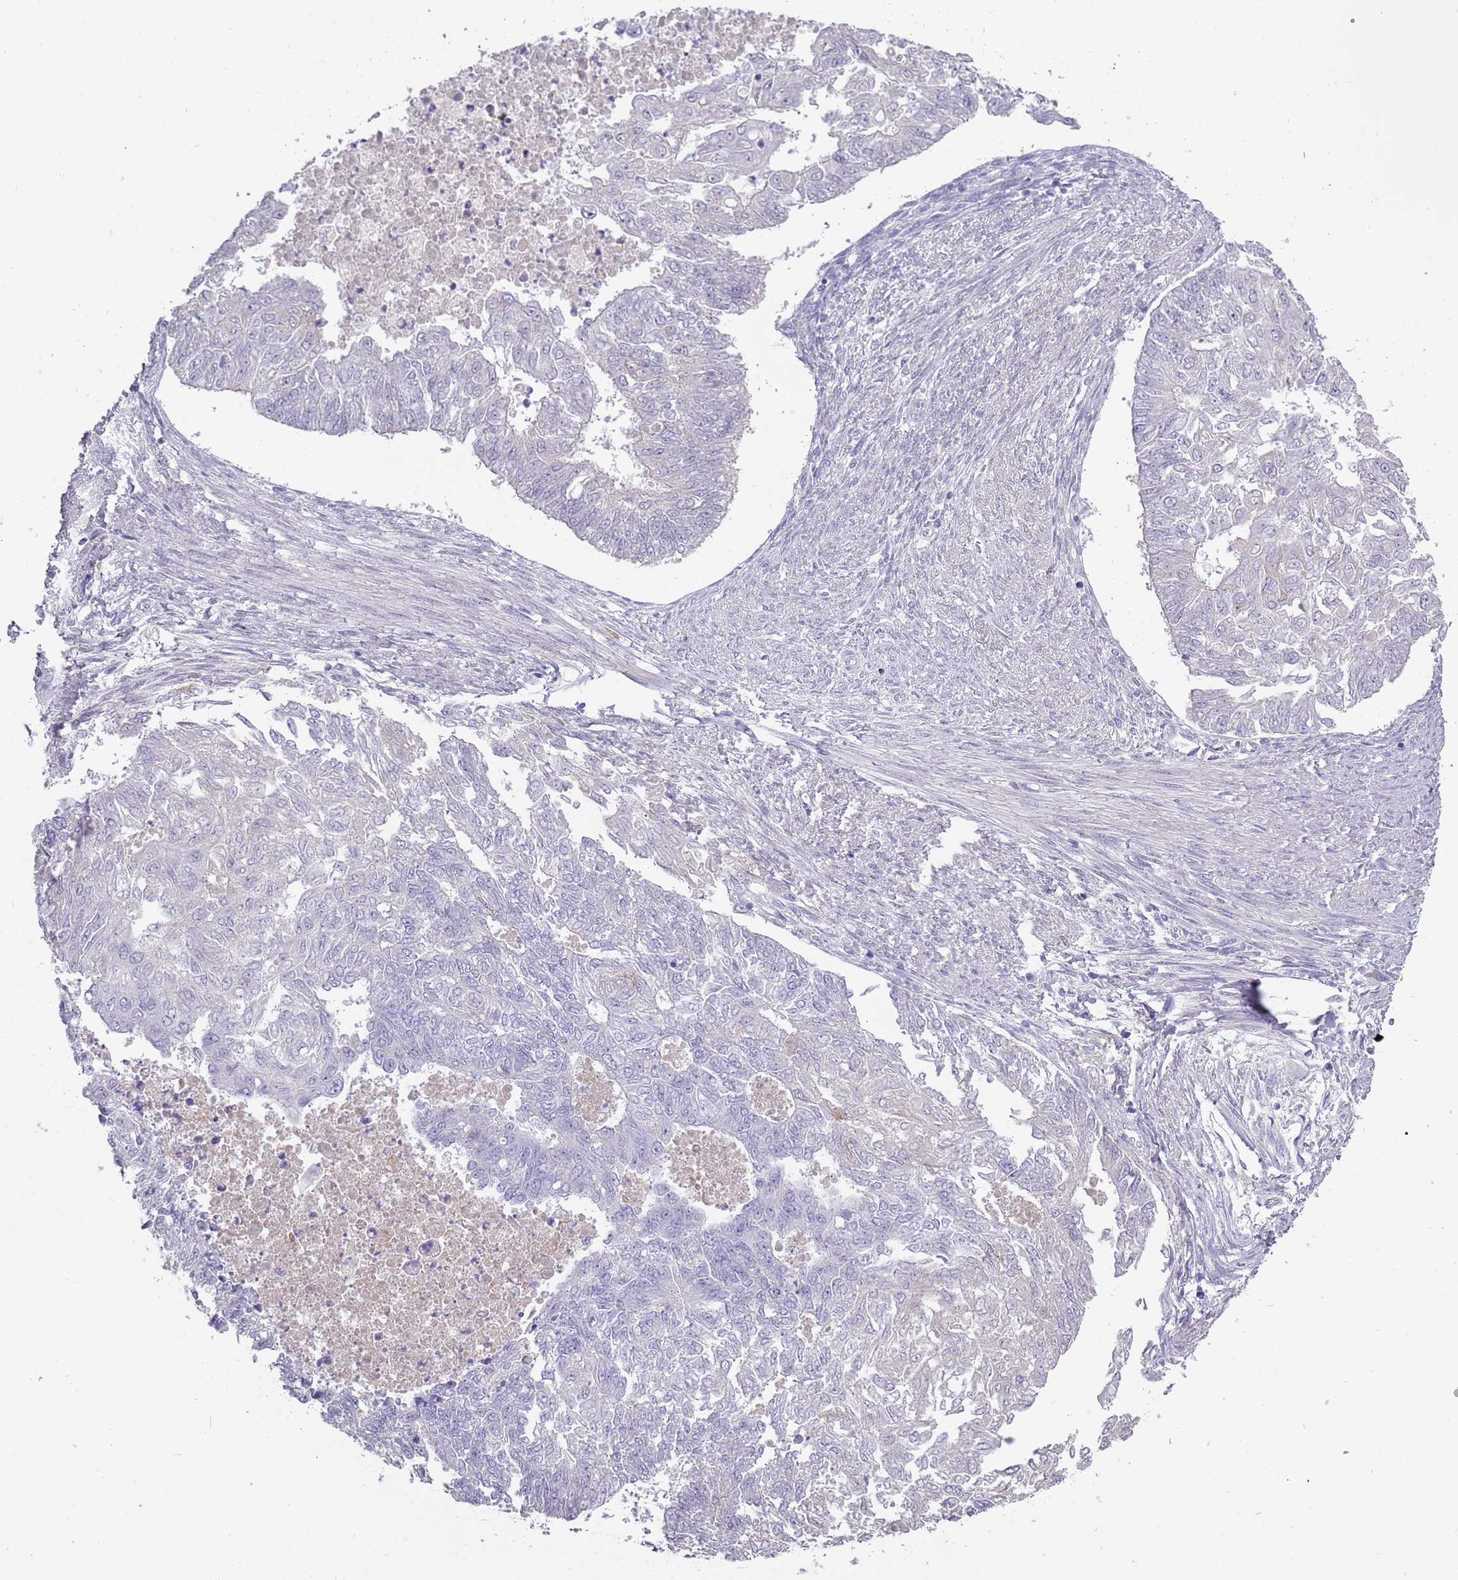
{"staining": {"intensity": "negative", "quantity": "none", "location": "none"}, "tissue": "endometrial cancer", "cell_type": "Tumor cells", "image_type": "cancer", "snomed": [{"axis": "morphology", "description": "Adenocarcinoma, NOS"}, {"axis": "topography", "description": "Endometrium"}], "caption": "There is no significant expression in tumor cells of endometrial cancer.", "gene": "TNFRSF6B", "patient": {"sex": "female", "age": 32}}